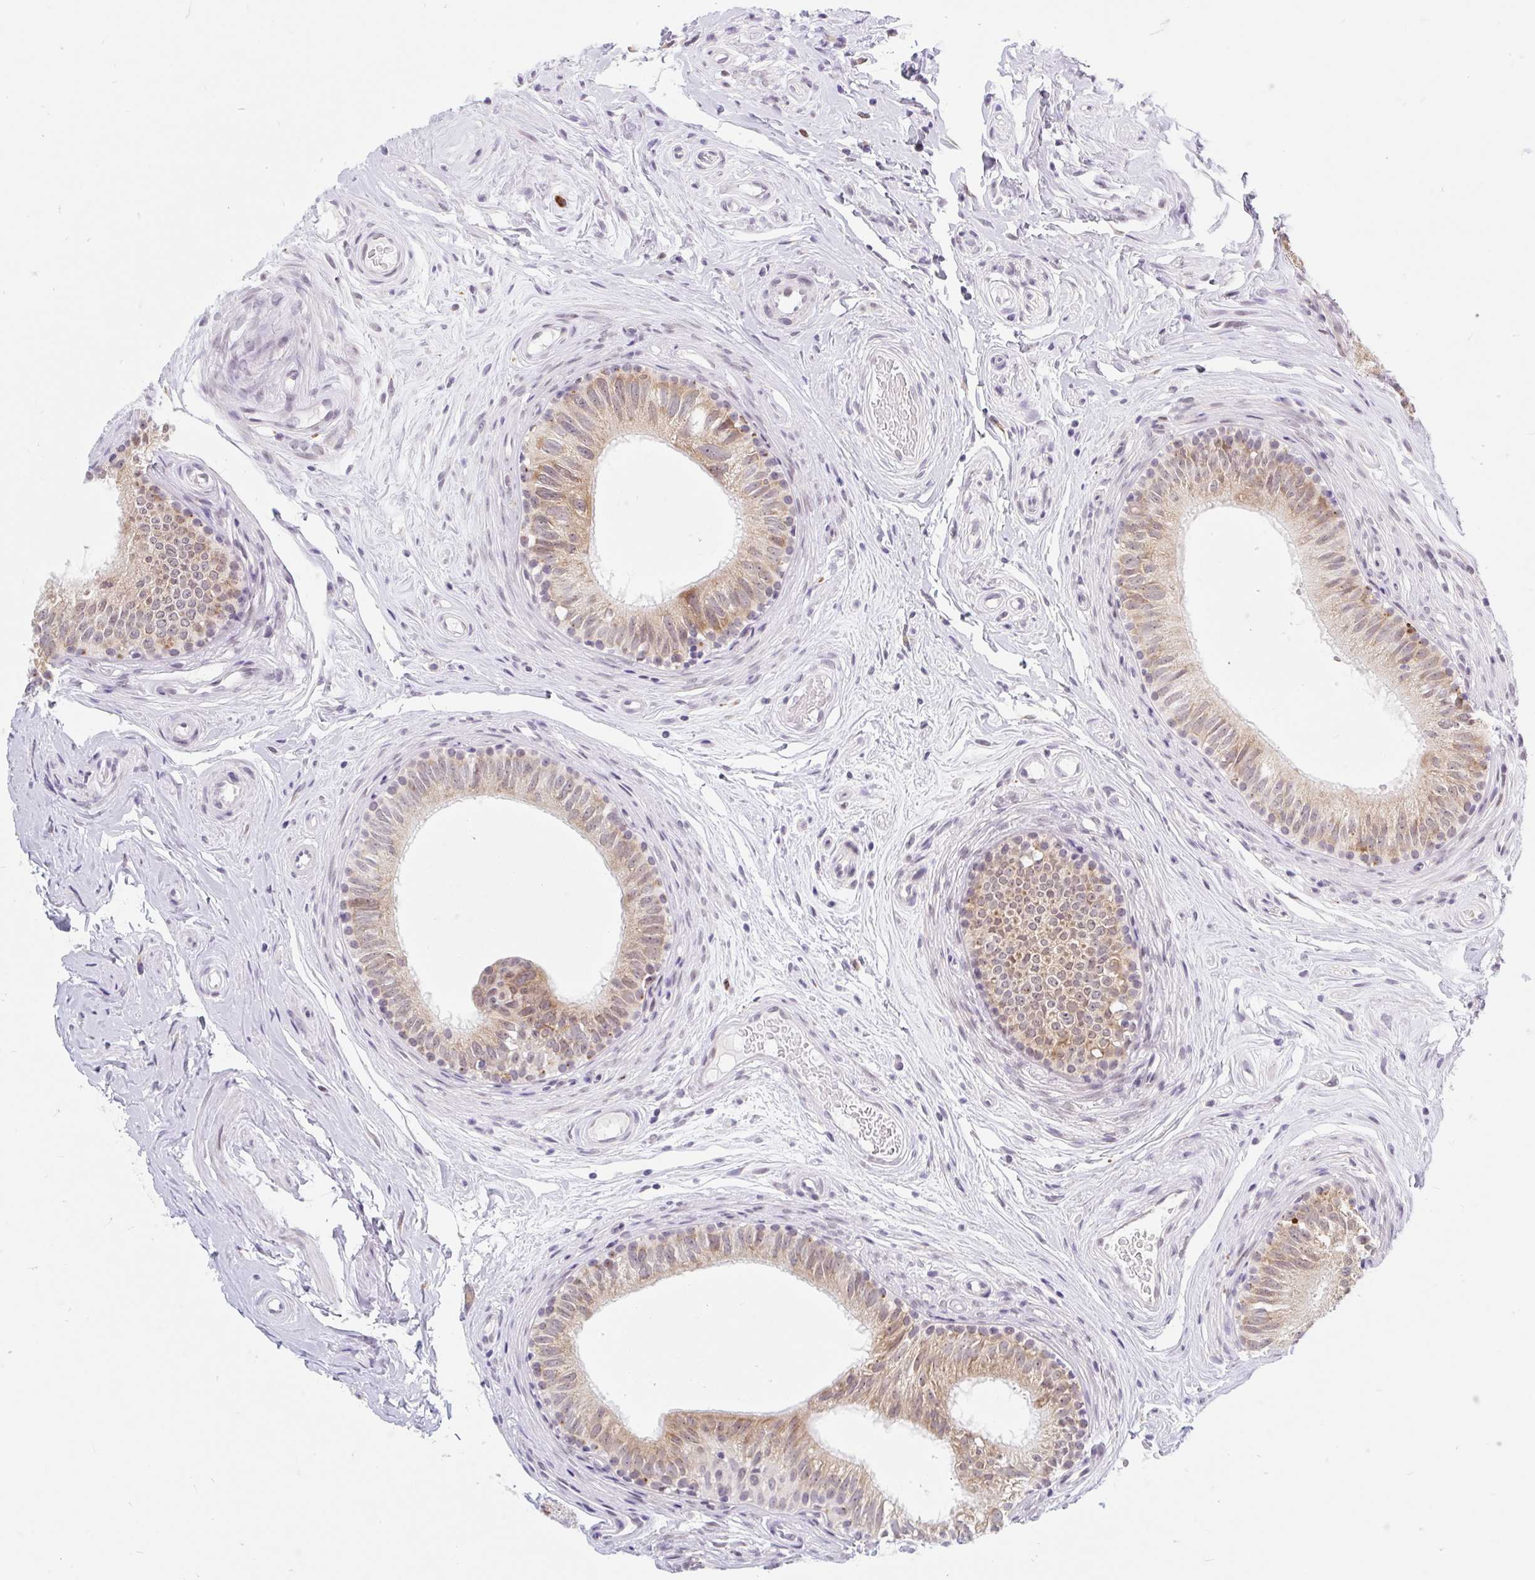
{"staining": {"intensity": "weak", "quantity": ">75%", "location": "cytoplasmic/membranous"}, "tissue": "epididymis", "cell_type": "Glandular cells", "image_type": "normal", "snomed": [{"axis": "morphology", "description": "Normal tissue, NOS"}, {"axis": "morphology", "description": "Seminoma, NOS"}, {"axis": "topography", "description": "Testis"}, {"axis": "topography", "description": "Epididymis"}], "caption": "Immunohistochemistry (IHC) of unremarkable epididymis displays low levels of weak cytoplasmic/membranous positivity in approximately >75% of glandular cells.", "gene": "SRSF10", "patient": {"sex": "male", "age": 45}}